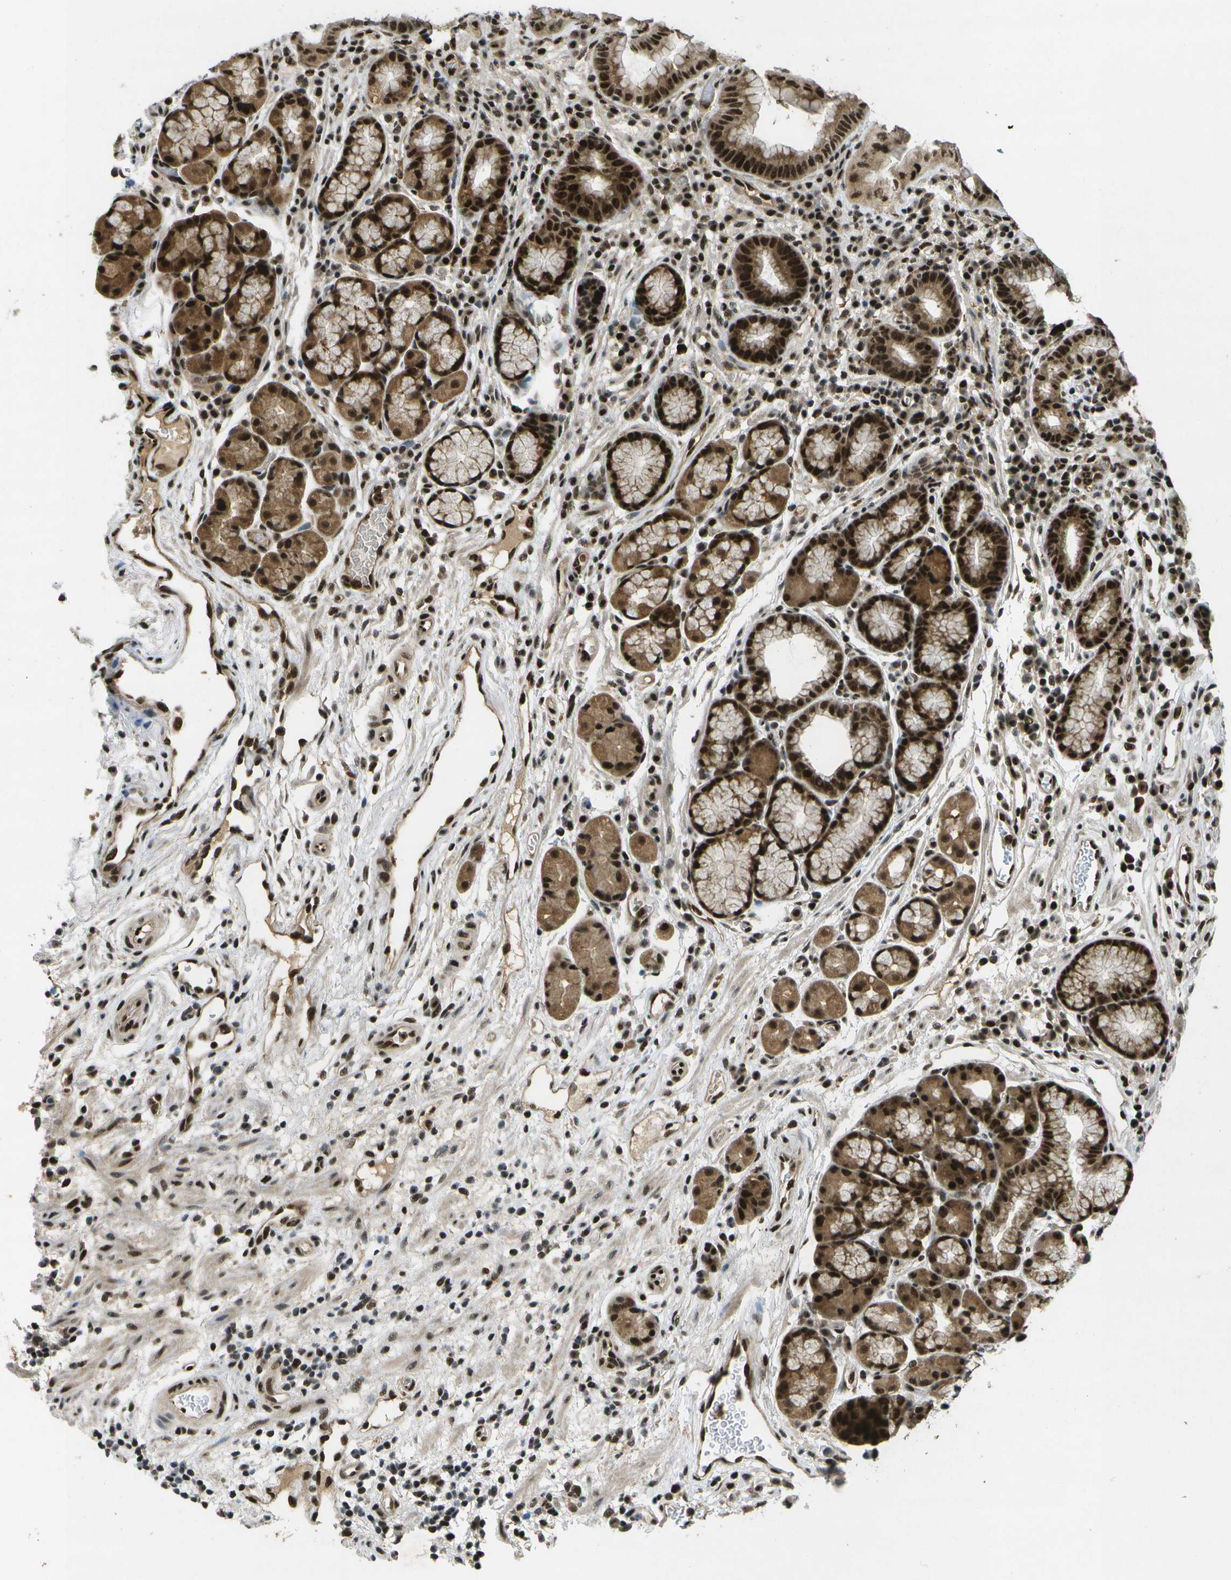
{"staining": {"intensity": "strong", "quantity": ">75%", "location": "cytoplasmic/membranous,nuclear"}, "tissue": "stomach", "cell_type": "Glandular cells", "image_type": "normal", "snomed": [{"axis": "morphology", "description": "Normal tissue, NOS"}, {"axis": "morphology", "description": "Carcinoid, malignant, NOS"}, {"axis": "topography", "description": "Stomach, upper"}], "caption": "An immunohistochemistry photomicrograph of unremarkable tissue is shown. Protein staining in brown labels strong cytoplasmic/membranous,nuclear positivity in stomach within glandular cells. The staining was performed using DAB (3,3'-diaminobenzidine) to visualize the protein expression in brown, while the nuclei were stained in blue with hematoxylin (Magnification: 20x).", "gene": "GANC", "patient": {"sex": "male", "age": 39}}